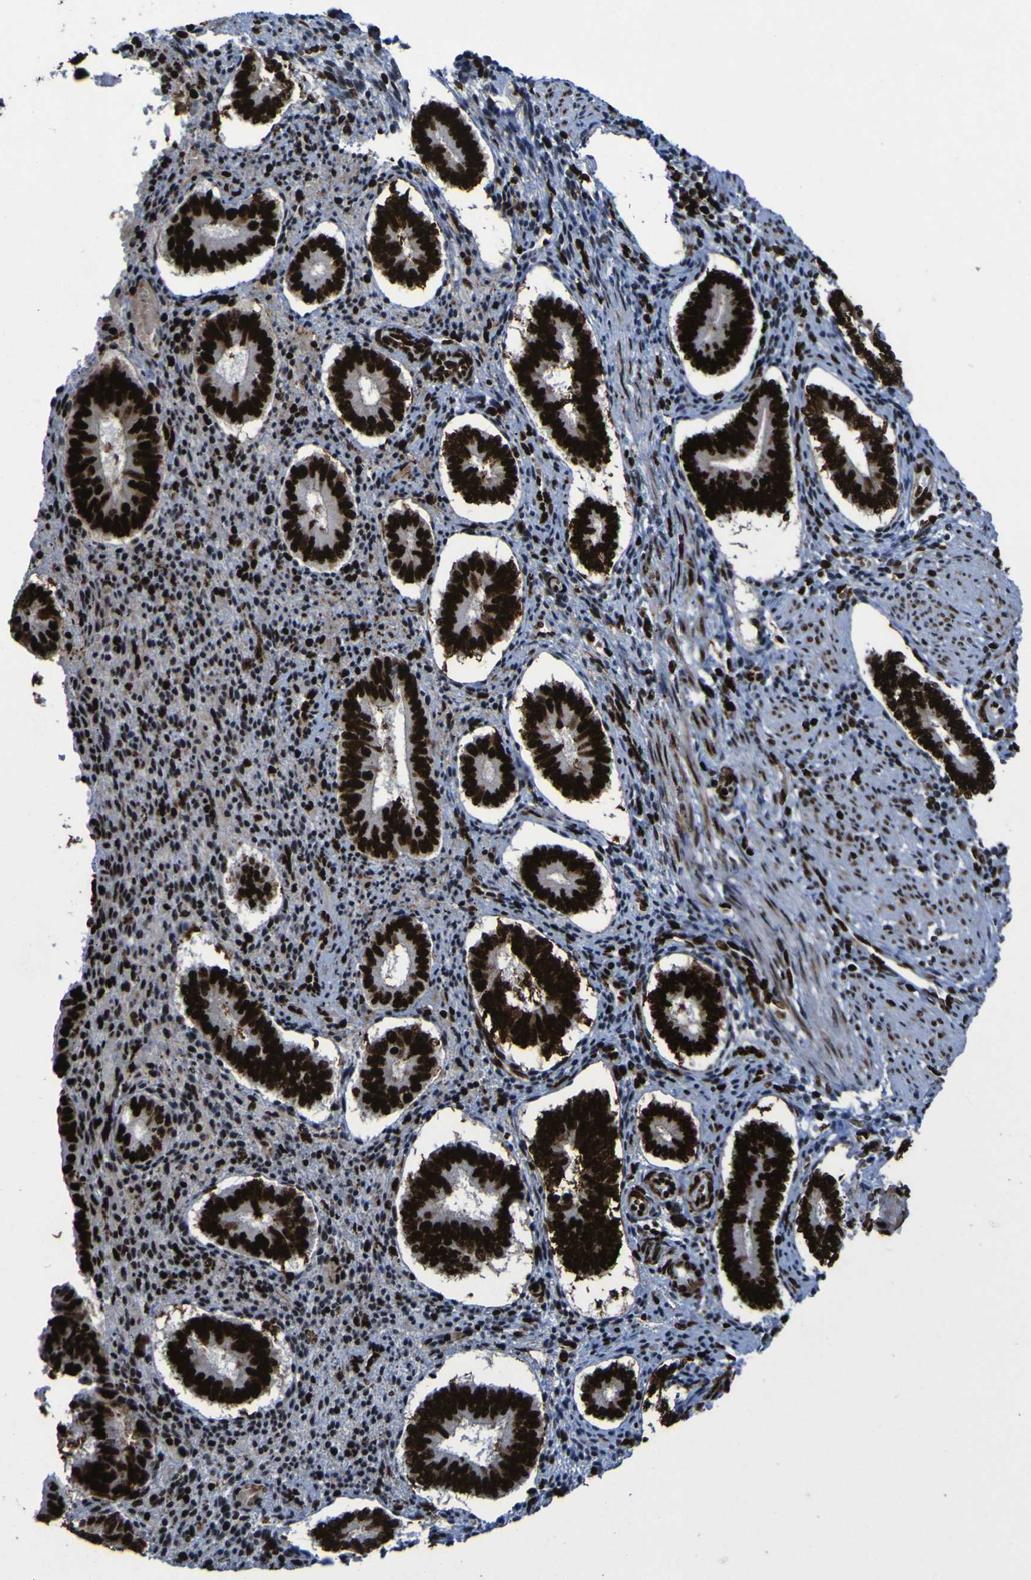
{"staining": {"intensity": "strong", "quantity": ">75%", "location": "nuclear"}, "tissue": "endometrium", "cell_type": "Cells in endometrial stroma", "image_type": "normal", "snomed": [{"axis": "morphology", "description": "Normal tissue, NOS"}, {"axis": "topography", "description": "Endometrium"}], "caption": "Immunohistochemistry (IHC) (DAB (3,3'-diaminobenzidine)) staining of benign endometrium shows strong nuclear protein staining in approximately >75% of cells in endometrial stroma. (DAB (3,3'-diaminobenzidine) = brown stain, brightfield microscopy at high magnification).", "gene": "NPM1", "patient": {"sex": "female", "age": 42}}